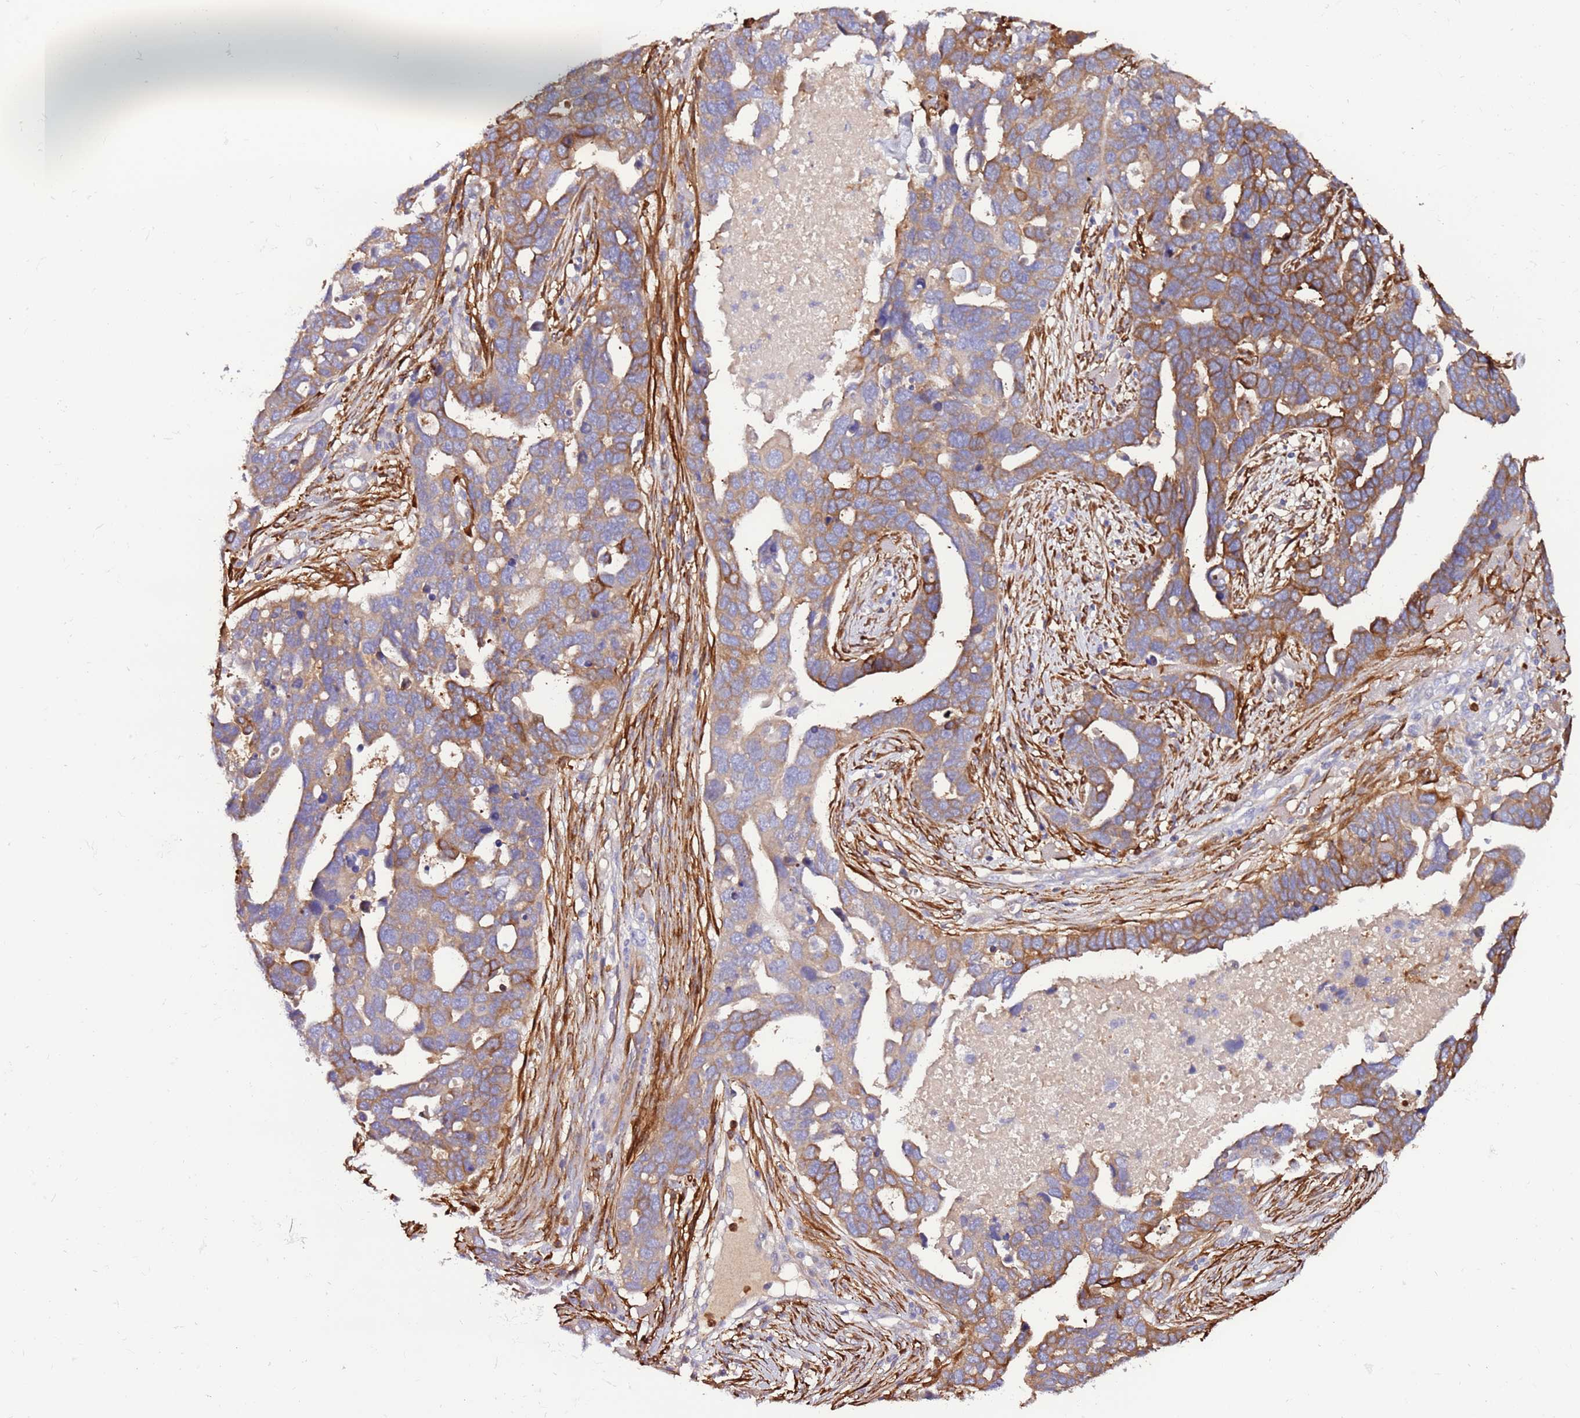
{"staining": {"intensity": "strong", "quantity": "25%-75%", "location": "cytoplasmic/membranous"}, "tissue": "ovarian cancer", "cell_type": "Tumor cells", "image_type": "cancer", "snomed": [{"axis": "morphology", "description": "Cystadenocarcinoma, serous, NOS"}, {"axis": "topography", "description": "Ovary"}], "caption": "Immunohistochemical staining of human serous cystadenocarcinoma (ovarian) exhibits high levels of strong cytoplasmic/membranous staining in about 25%-75% of tumor cells. The protein of interest is stained brown, and the nuclei are stained in blue (DAB (3,3'-diaminobenzidine) IHC with brightfield microscopy, high magnification).", "gene": "FAM174C", "patient": {"sex": "female", "age": 54}}